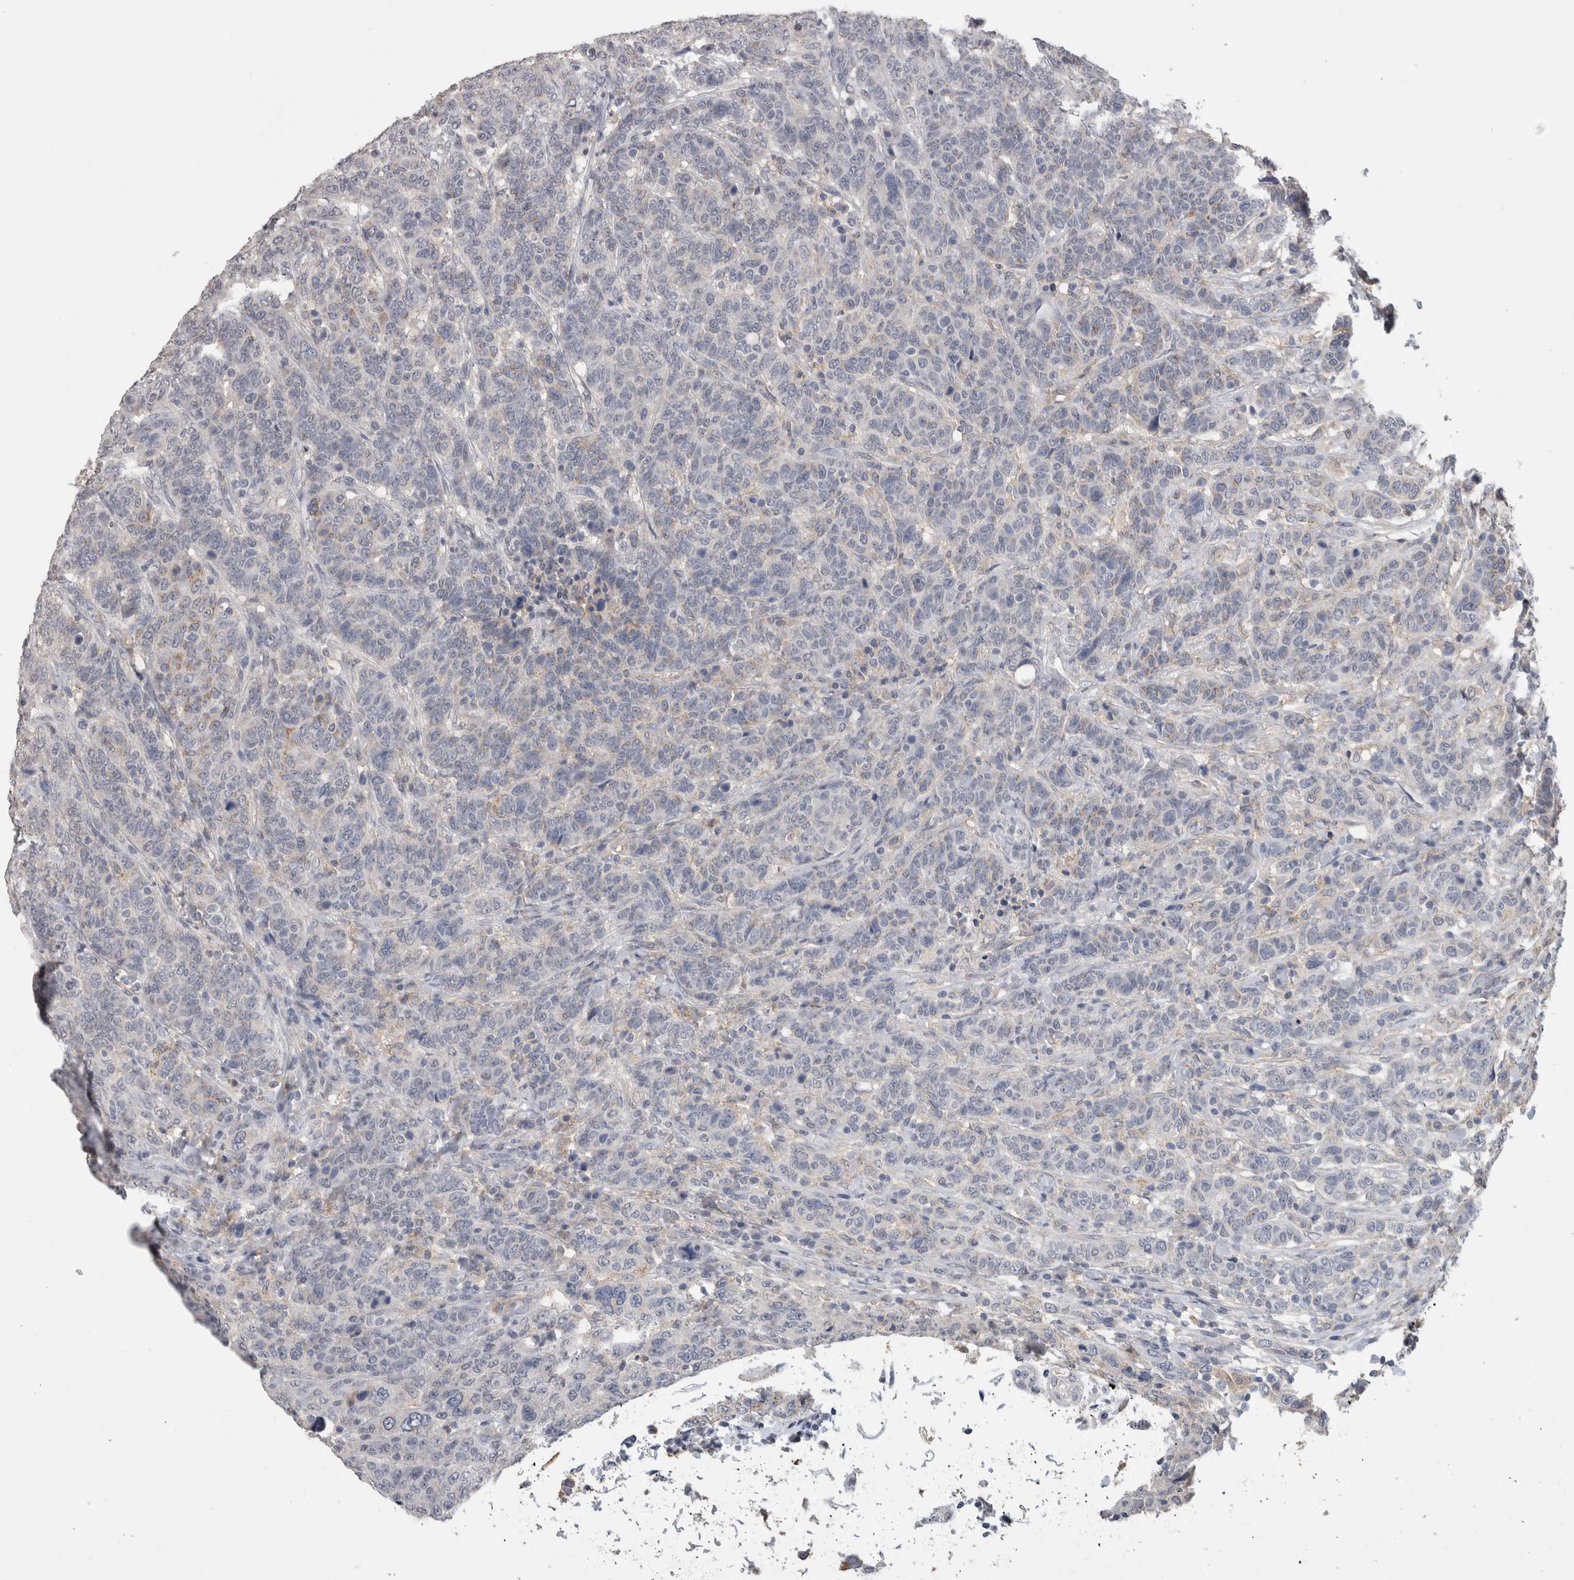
{"staining": {"intensity": "weak", "quantity": "25%-75%", "location": "cytoplasmic/membranous"}, "tissue": "breast cancer", "cell_type": "Tumor cells", "image_type": "cancer", "snomed": [{"axis": "morphology", "description": "Duct carcinoma"}, {"axis": "topography", "description": "Breast"}], "caption": "The image shows staining of breast invasive ductal carcinoma, revealing weak cytoplasmic/membranous protein staining (brown color) within tumor cells. (DAB IHC, brown staining for protein, blue staining for nuclei).", "gene": "CNTFR", "patient": {"sex": "female", "age": 37}}